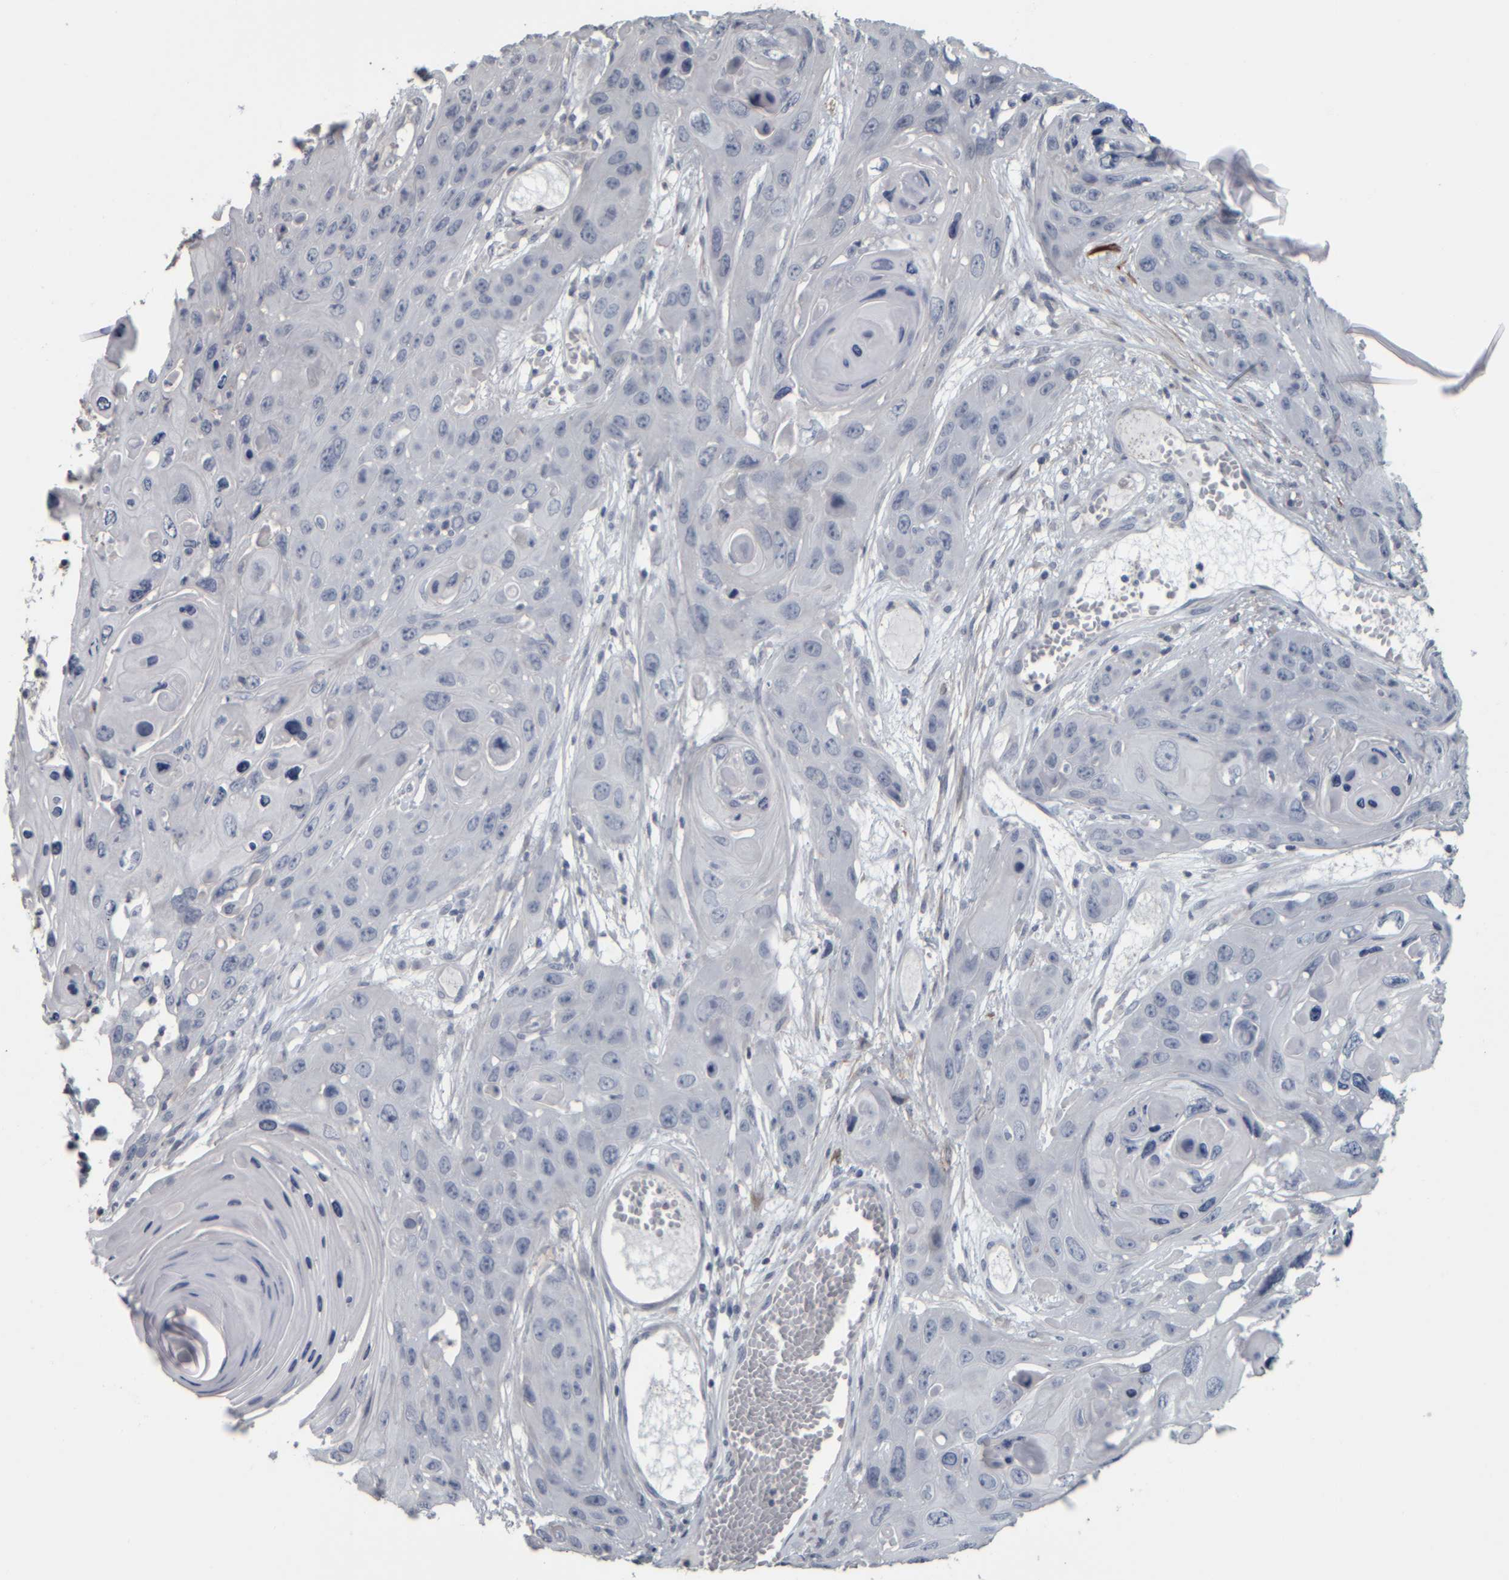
{"staining": {"intensity": "negative", "quantity": "none", "location": "none"}, "tissue": "skin cancer", "cell_type": "Tumor cells", "image_type": "cancer", "snomed": [{"axis": "morphology", "description": "Squamous cell carcinoma, NOS"}, {"axis": "topography", "description": "Skin"}], "caption": "Immunohistochemistry (IHC) of skin squamous cell carcinoma demonstrates no positivity in tumor cells.", "gene": "CAVIN4", "patient": {"sex": "male", "age": 55}}